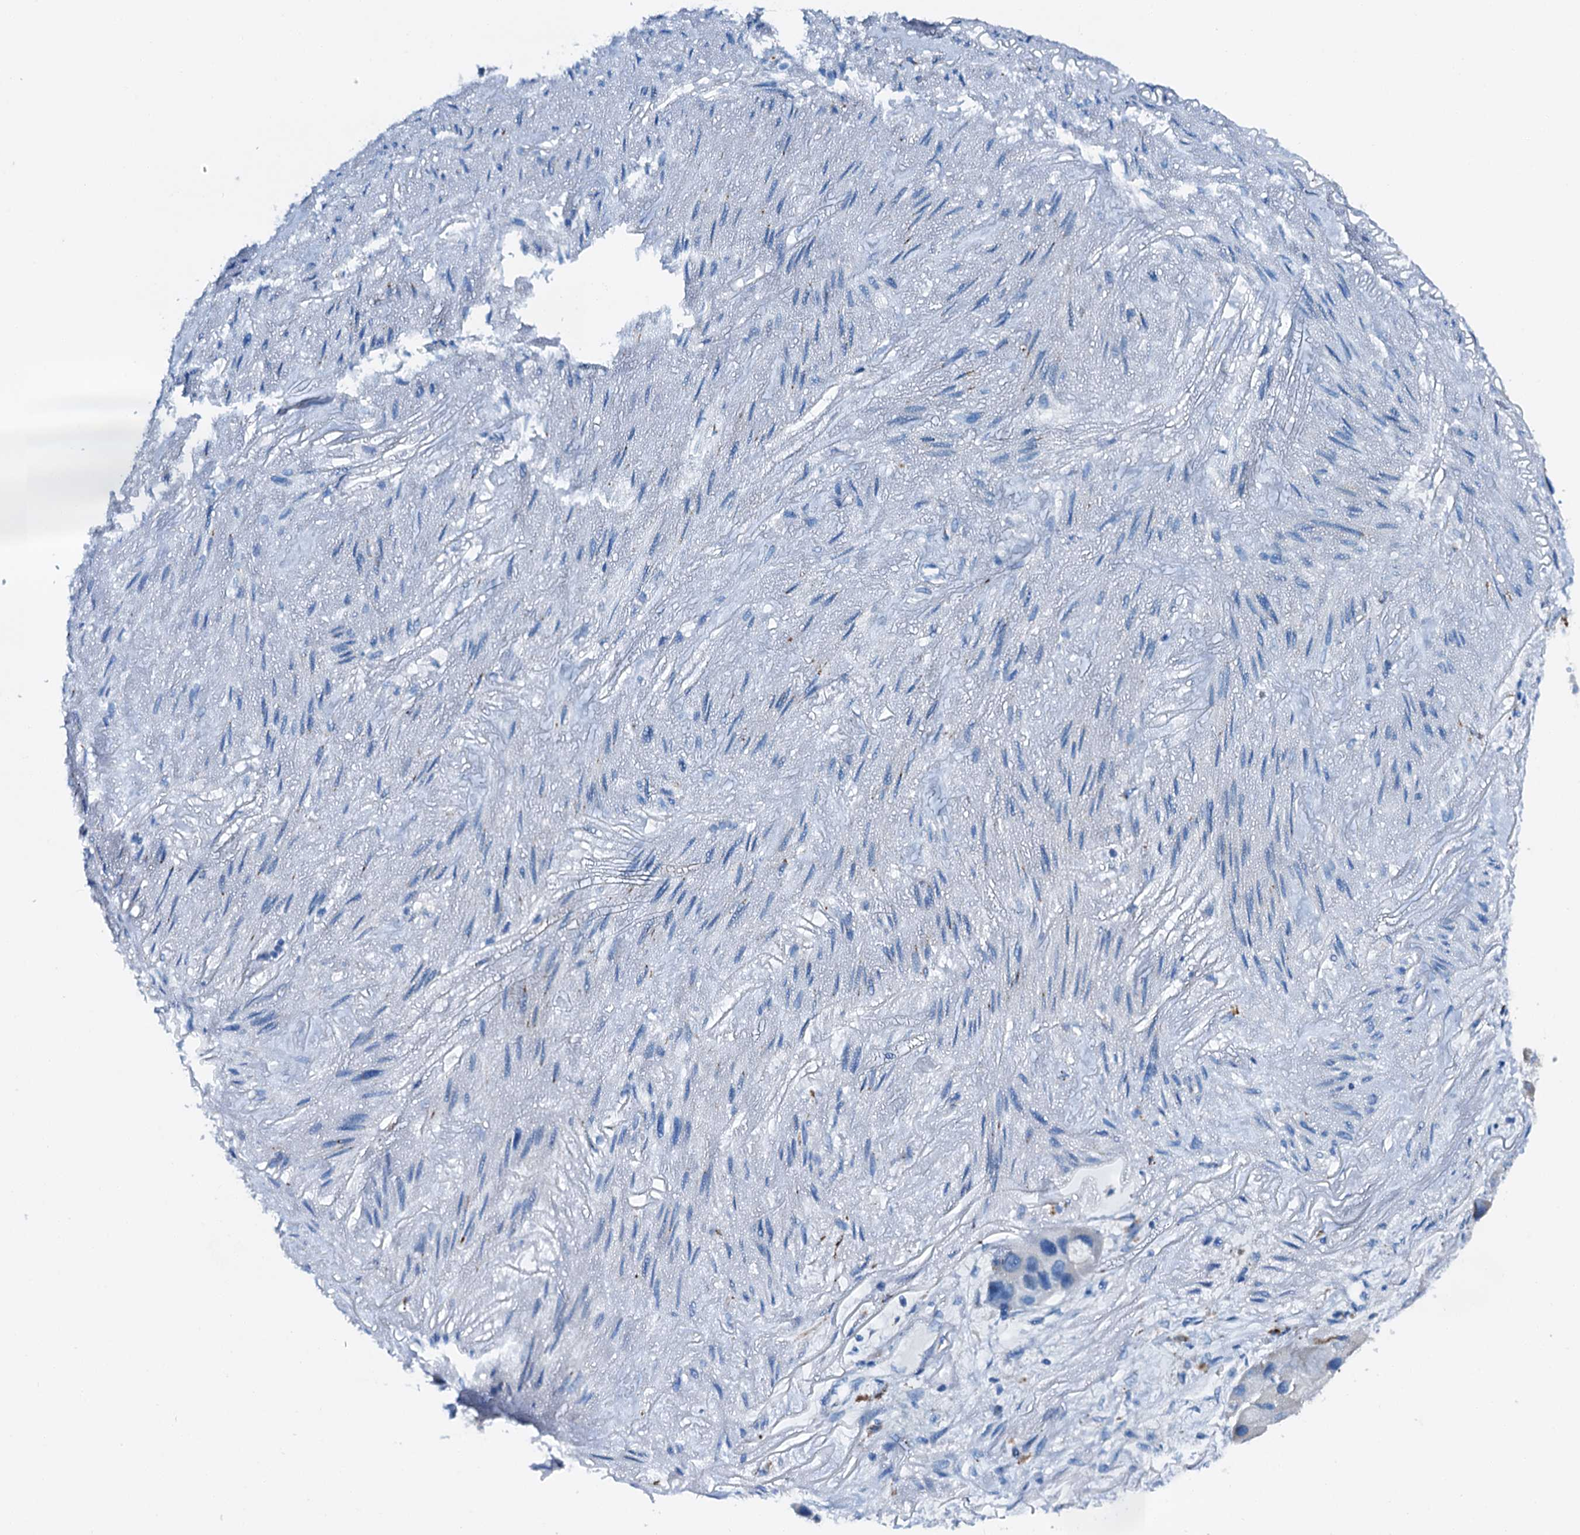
{"staining": {"intensity": "negative", "quantity": "none", "location": "none"}, "tissue": "lung cancer", "cell_type": "Tumor cells", "image_type": "cancer", "snomed": [{"axis": "morphology", "description": "Adenocarcinoma, NOS"}, {"axis": "topography", "description": "Lung"}], "caption": "An image of lung adenocarcinoma stained for a protein exhibits no brown staining in tumor cells. The staining was performed using DAB to visualize the protein expression in brown, while the nuclei were stained in blue with hematoxylin (Magnification: 20x).", "gene": "C1QTNF4", "patient": {"sex": "female", "age": 54}}